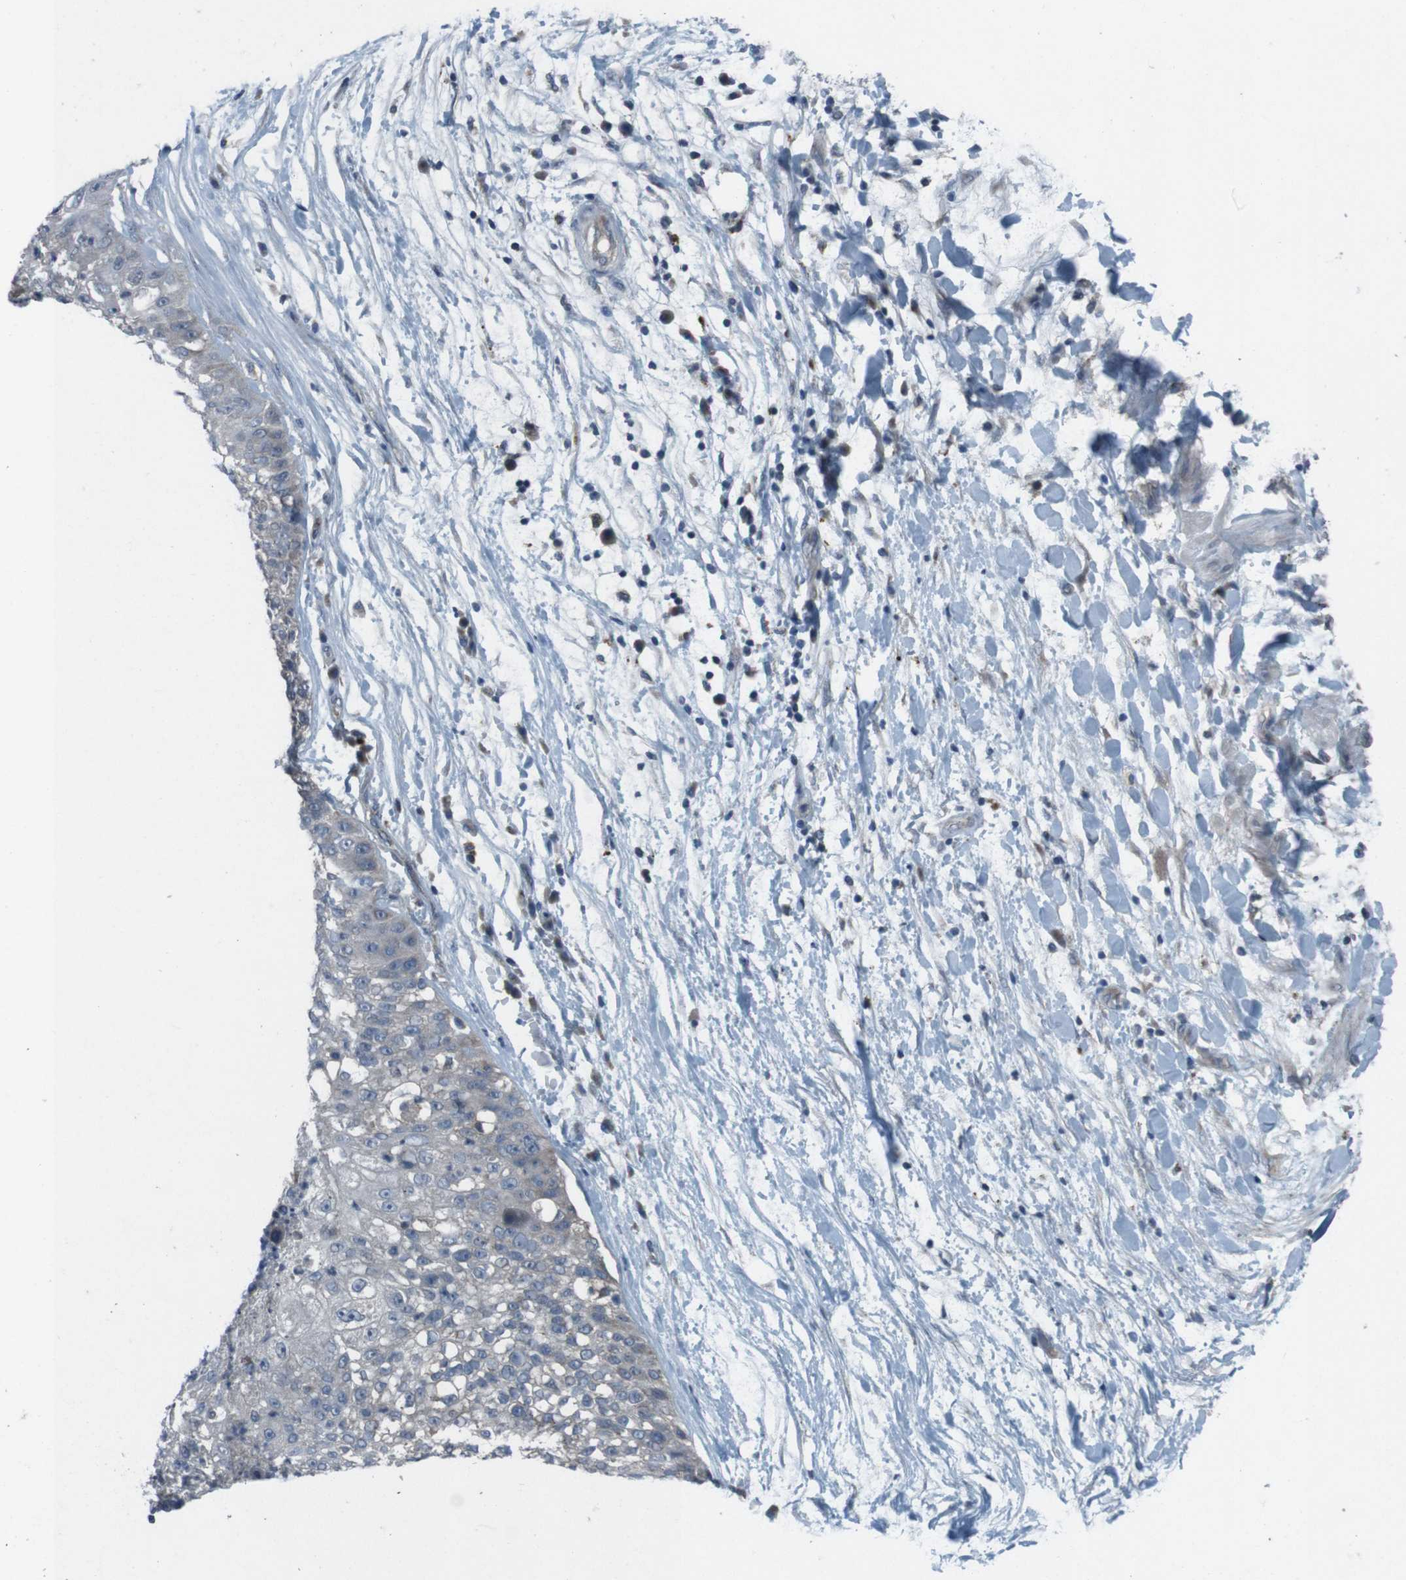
{"staining": {"intensity": "weak", "quantity": "25%-75%", "location": "cytoplasmic/membranous"}, "tissue": "lung cancer", "cell_type": "Tumor cells", "image_type": "cancer", "snomed": [{"axis": "morphology", "description": "Inflammation, NOS"}, {"axis": "morphology", "description": "Squamous cell carcinoma, NOS"}, {"axis": "topography", "description": "Lymph node"}, {"axis": "topography", "description": "Soft tissue"}, {"axis": "topography", "description": "Lung"}], "caption": "Lung squamous cell carcinoma was stained to show a protein in brown. There is low levels of weak cytoplasmic/membranous staining in approximately 25%-75% of tumor cells. Ihc stains the protein of interest in brown and the nuclei are stained blue.", "gene": "EFNA5", "patient": {"sex": "male", "age": 66}}